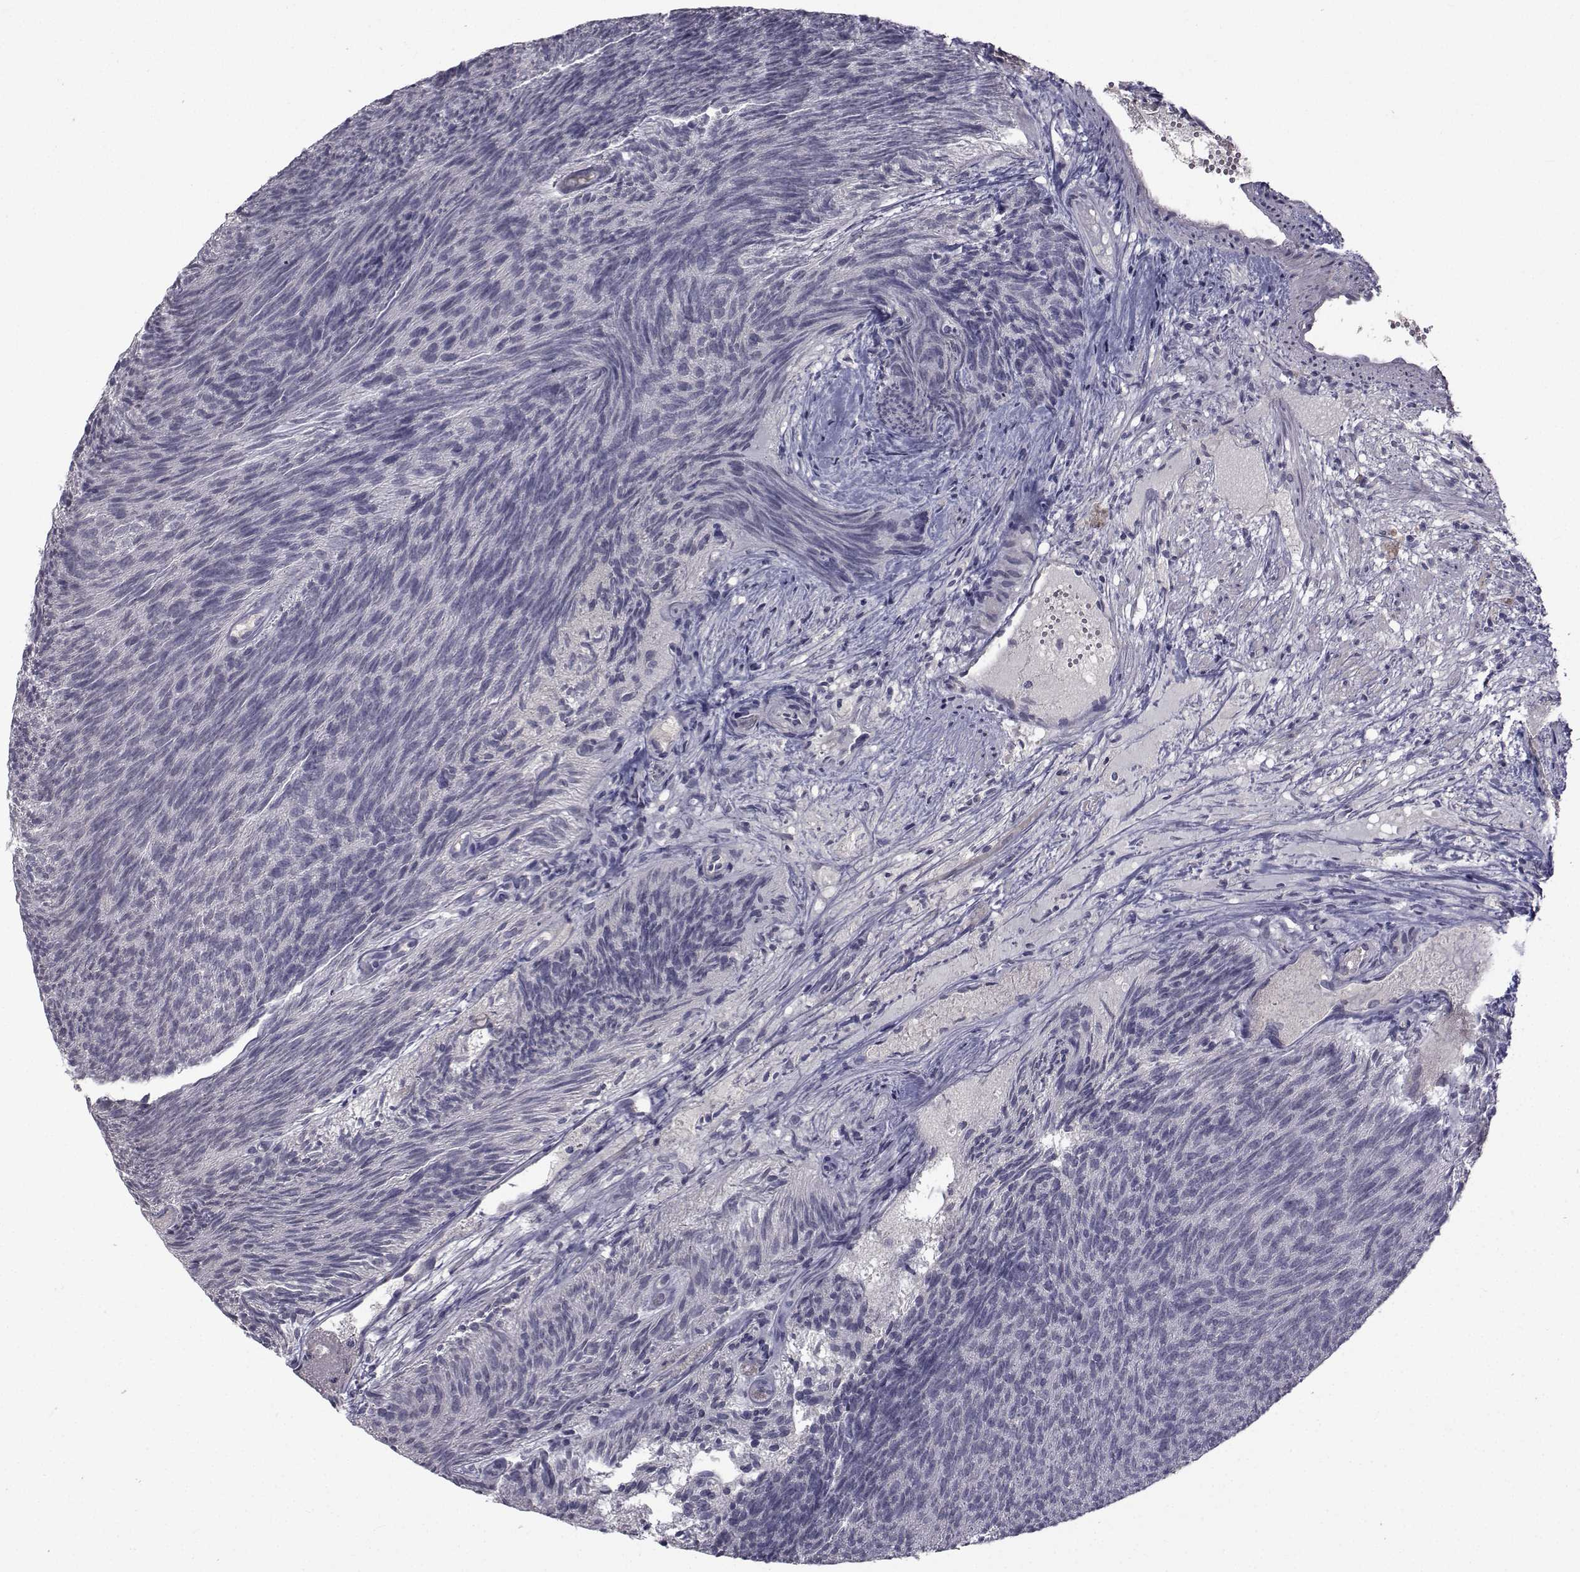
{"staining": {"intensity": "negative", "quantity": "none", "location": "none"}, "tissue": "urothelial cancer", "cell_type": "Tumor cells", "image_type": "cancer", "snomed": [{"axis": "morphology", "description": "Urothelial carcinoma, Low grade"}, {"axis": "topography", "description": "Urinary bladder"}], "caption": "Tumor cells show no significant protein staining in urothelial carcinoma (low-grade).", "gene": "FDXR", "patient": {"sex": "male", "age": 77}}